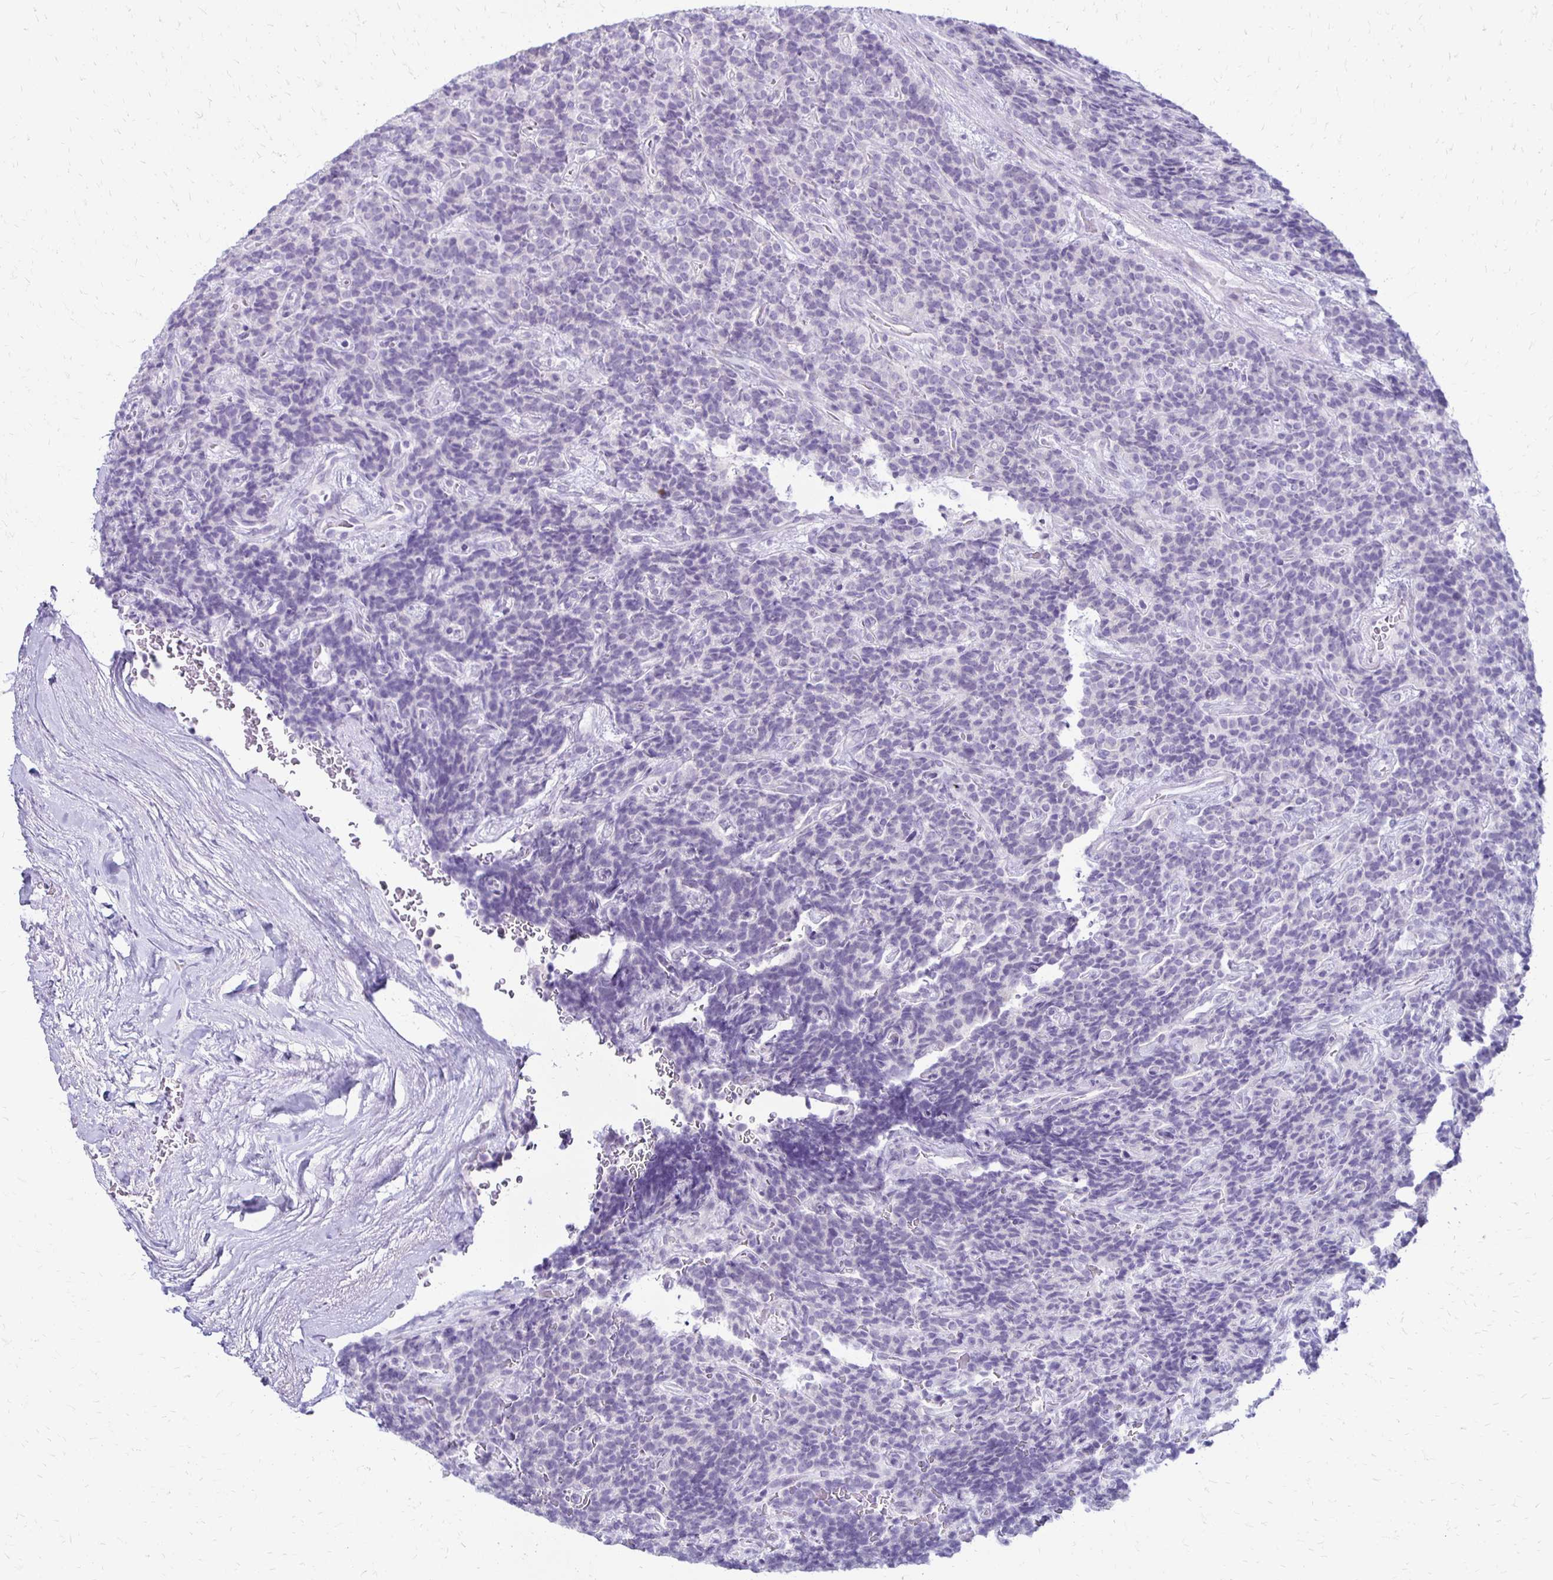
{"staining": {"intensity": "negative", "quantity": "none", "location": "none"}, "tissue": "carcinoid", "cell_type": "Tumor cells", "image_type": "cancer", "snomed": [{"axis": "morphology", "description": "Carcinoid, malignant, NOS"}, {"axis": "topography", "description": "Pancreas"}], "caption": "Immunohistochemistry (IHC) of carcinoid (malignant) exhibits no positivity in tumor cells.", "gene": "RYR1", "patient": {"sex": "male", "age": 36}}